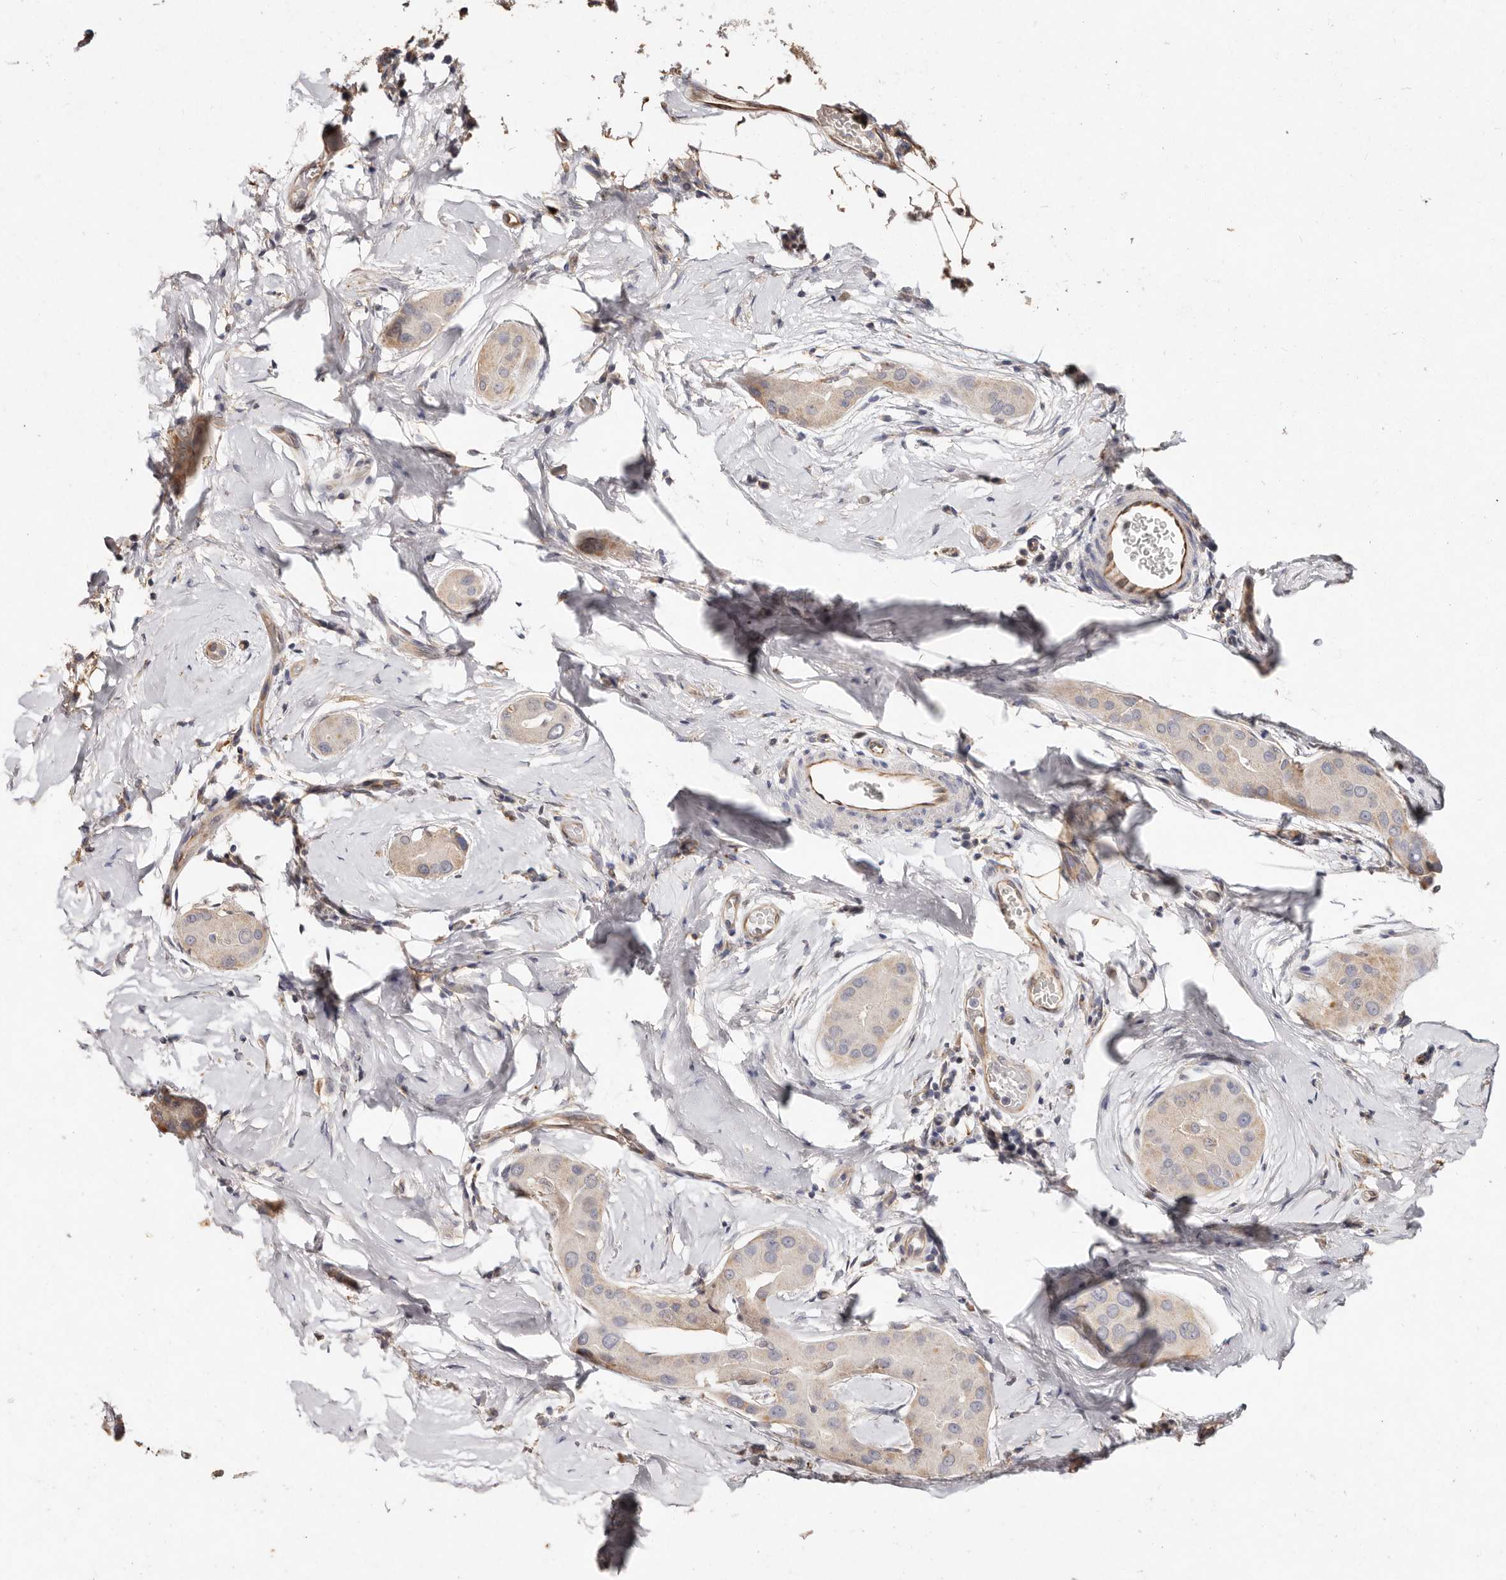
{"staining": {"intensity": "weak", "quantity": "<25%", "location": "cytoplasmic/membranous"}, "tissue": "thyroid cancer", "cell_type": "Tumor cells", "image_type": "cancer", "snomed": [{"axis": "morphology", "description": "Papillary adenocarcinoma, NOS"}, {"axis": "topography", "description": "Thyroid gland"}], "caption": "The photomicrograph demonstrates no staining of tumor cells in thyroid cancer.", "gene": "THBS3", "patient": {"sex": "male", "age": 33}}